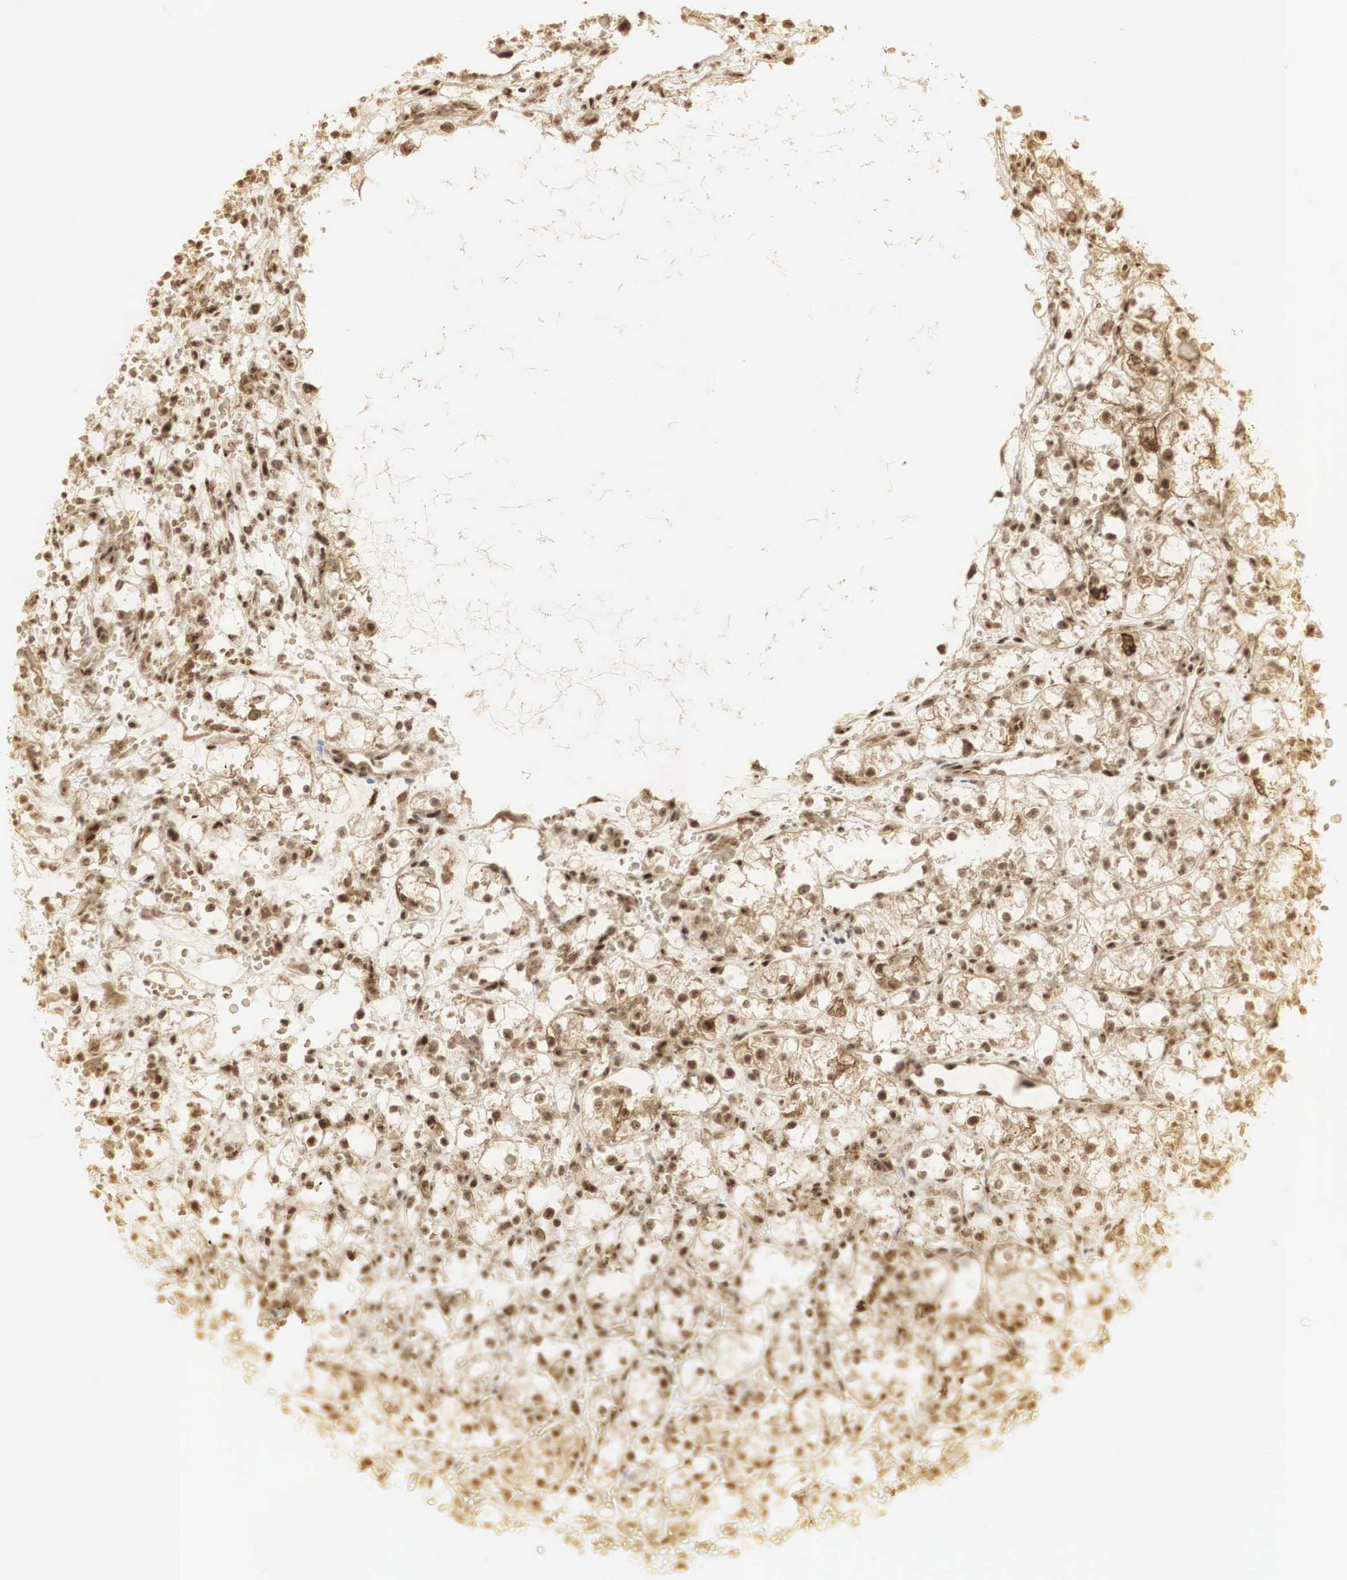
{"staining": {"intensity": "strong", "quantity": ">75%", "location": "cytoplasmic/membranous,nuclear"}, "tissue": "renal cancer", "cell_type": "Tumor cells", "image_type": "cancer", "snomed": [{"axis": "morphology", "description": "Adenocarcinoma, NOS"}, {"axis": "topography", "description": "Kidney"}], "caption": "Immunohistochemistry (IHC) staining of renal cancer (adenocarcinoma), which reveals high levels of strong cytoplasmic/membranous and nuclear expression in approximately >75% of tumor cells indicating strong cytoplasmic/membranous and nuclear protein positivity. The staining was performed using DAB (brown) for protein detection and nuclei were counterstained in hematoxylin (blue).", "gene": "RNF113A", "patient": {"sex": "female", "age": 60}}